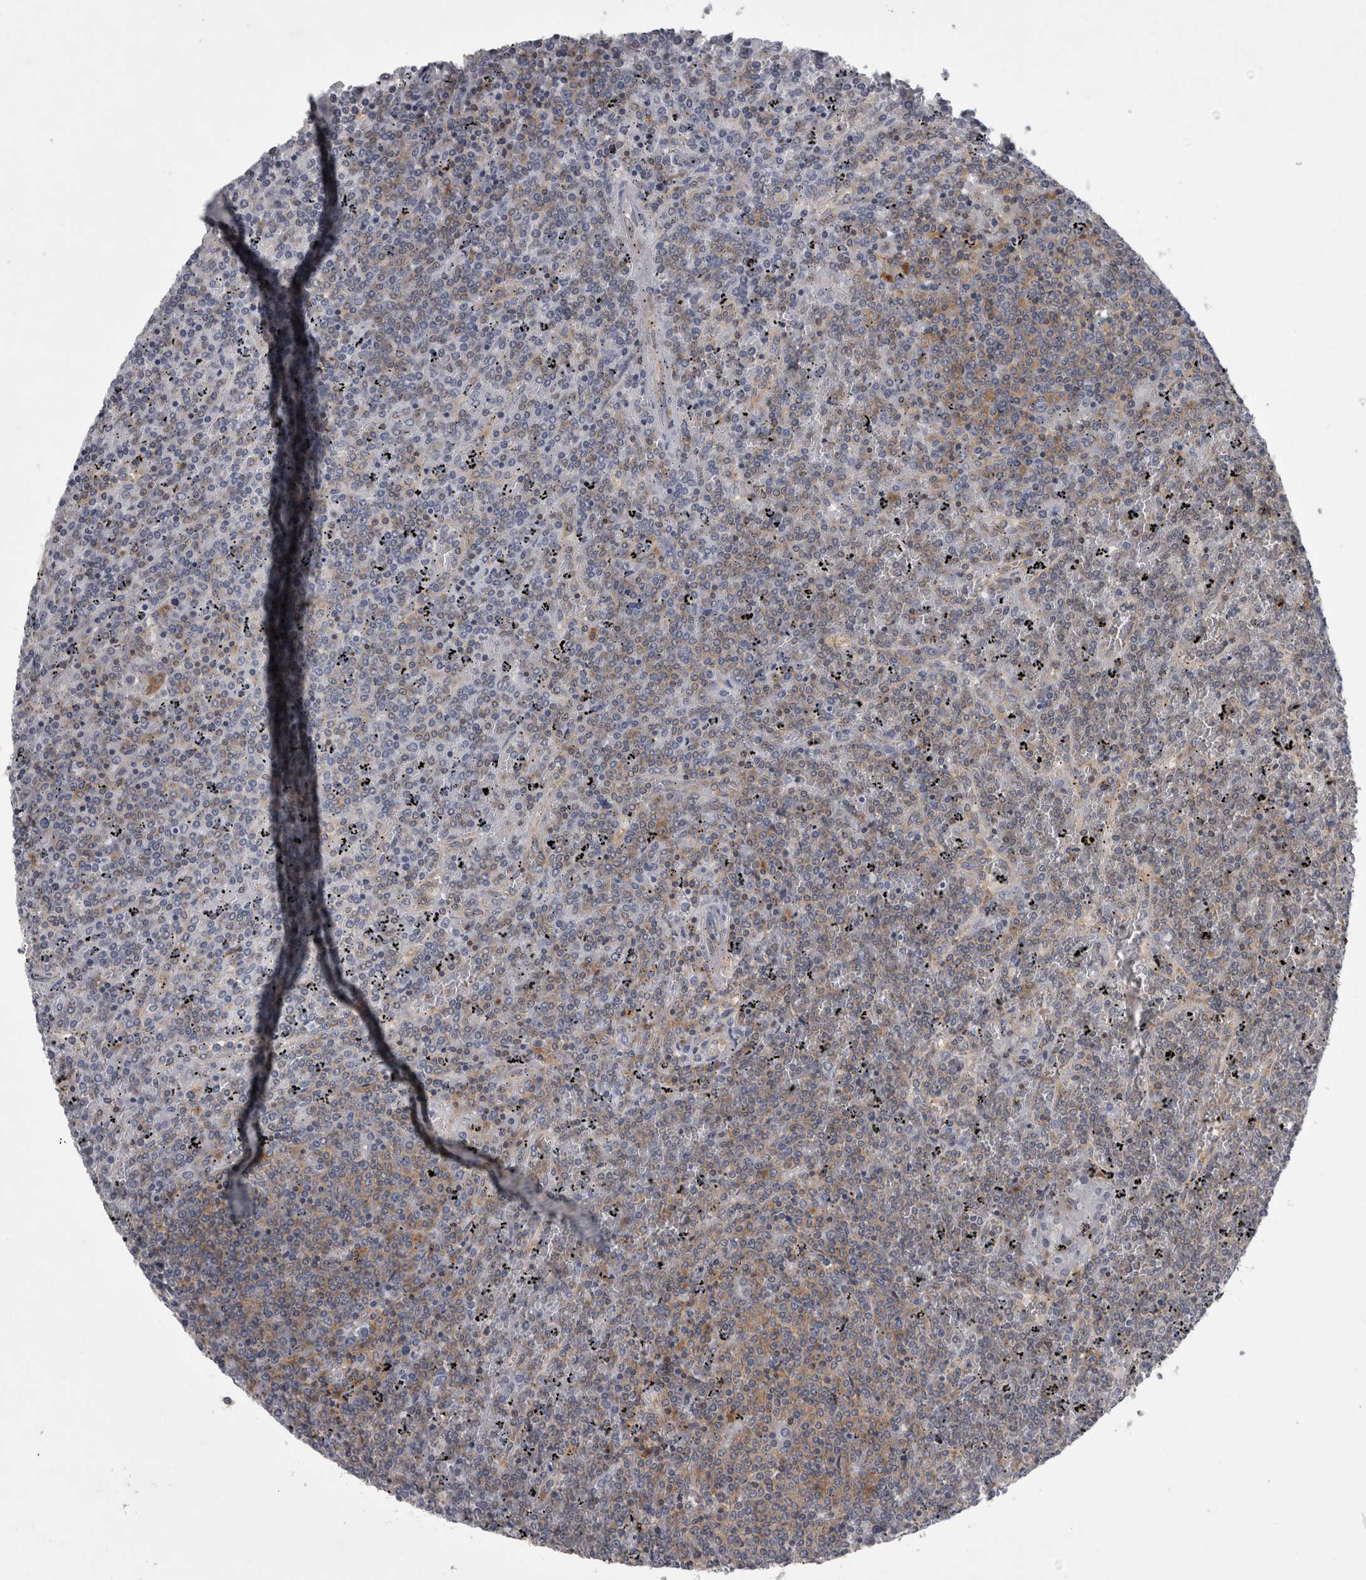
{"staining": {"intensity": "weak", "quantity": "<25%", "location": "cytoplasmic/membranous"}, "tissue": "lymphoma", "cell_type": "Tumor cells", "image_type": "cancer", "snomed": [{"axis": "morphology", "description": "Malignant lymphoma, non-Hodgkin's type, Low grade"}, {"axis": "topography", "description": "Spleen"}], "caption": "Immunohistochemistry histopathology image of lymphoma stained for a protein (brown), which exhibits no staining in tumor cells.", "gene": "PRRC2C", "patient": {"sex": "female", "age": 19}}